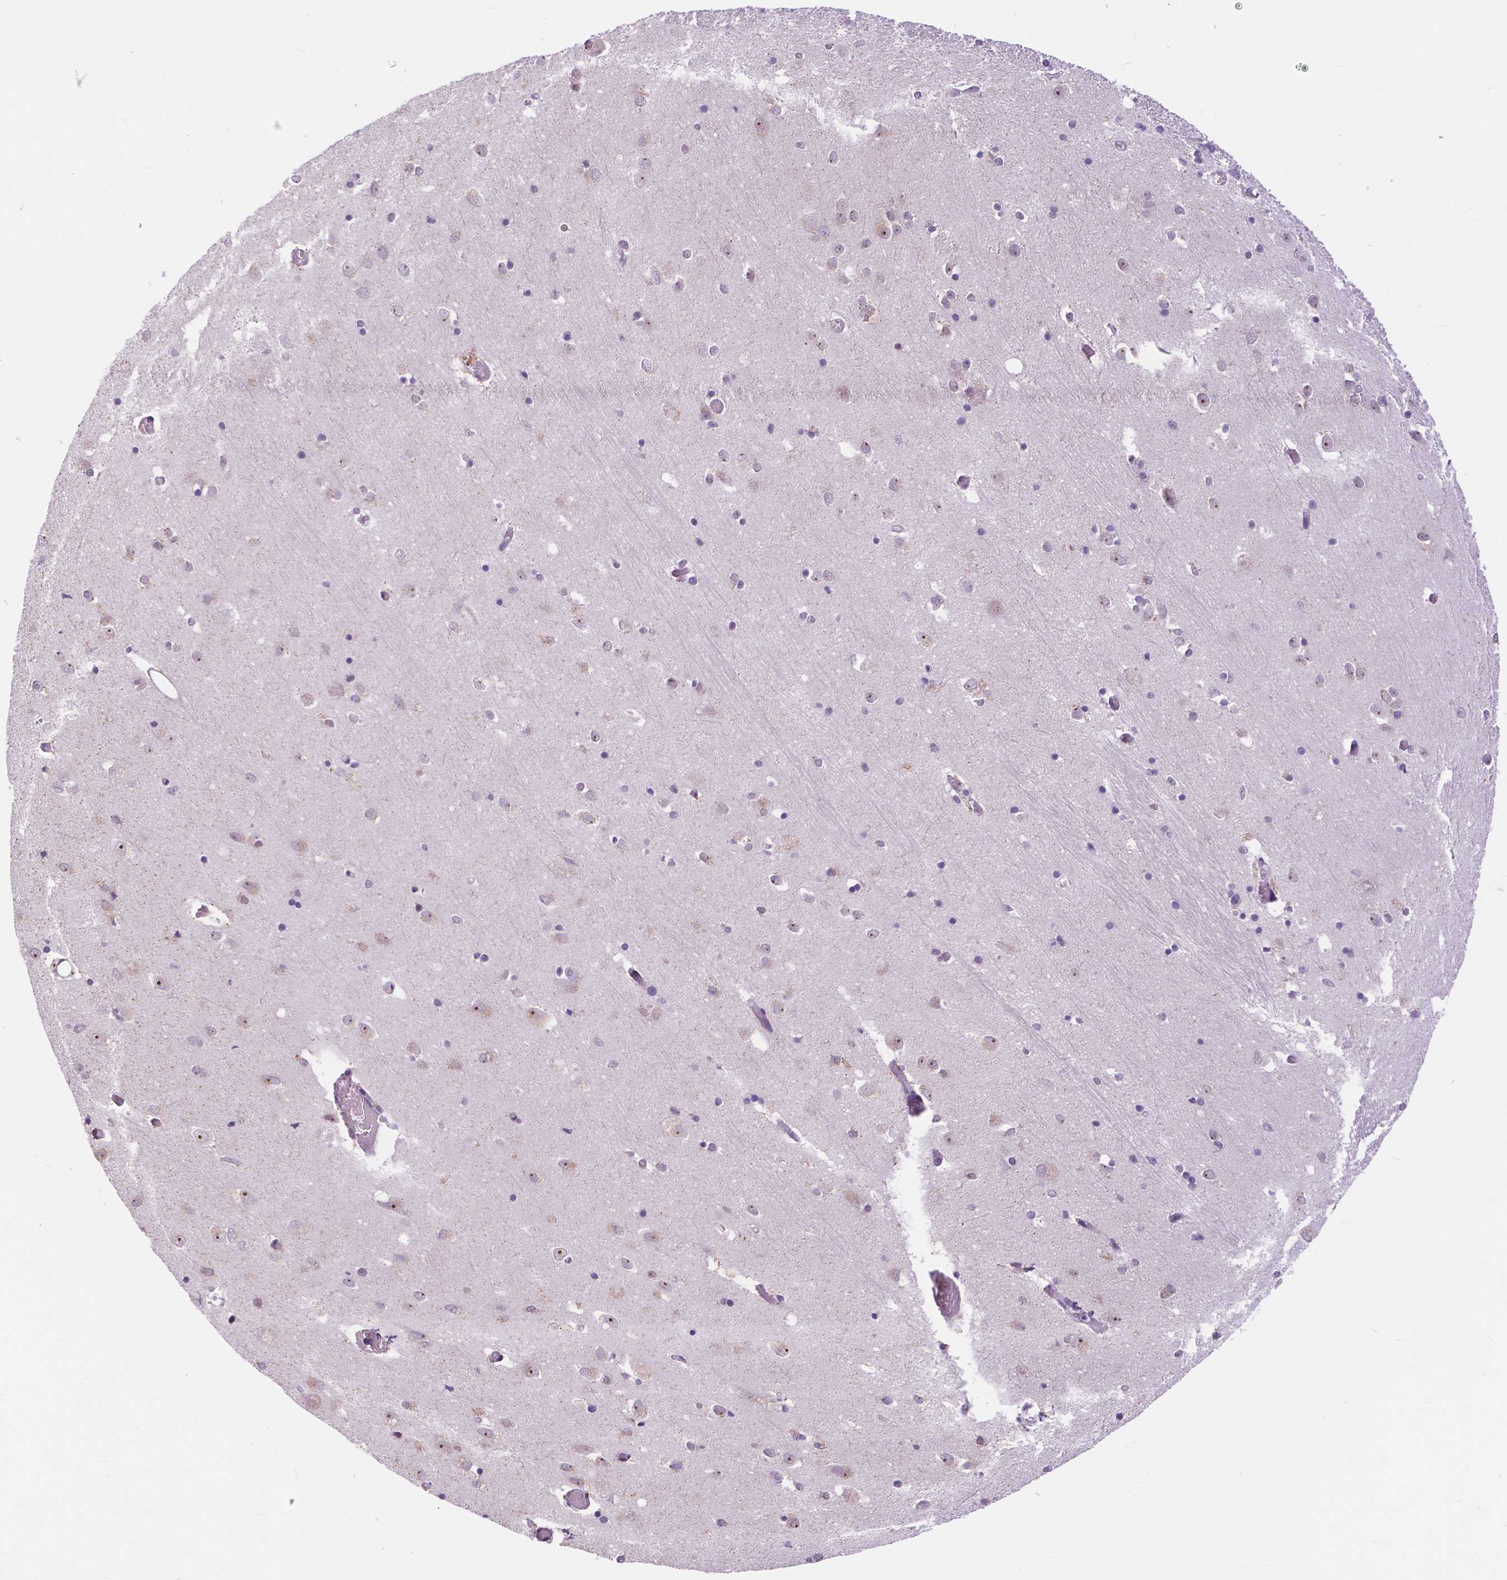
{"staining": {"intensity": "weak", "quantity": "25%-75%", "location": "nuclear"}, "tissue": "caudate", "cell_type": "Glial cells", "image_type": "normal", "snomed": [{"axis": "morphology", "description": "Normal tissue, NOS"}, {"axis": "topography", "description": "Lateral ventricle wall"}, {"axis": "topography", "description": "Hippocampus"}], "caption": "The micrograph demonstrates immunohistochemical staining of benign caudate. There is weak nuclear staining is present in about 25%-75% of glial cells. The staining was performed using DAB to visualize the protein expression in brown, while the nuclei were stained in blue with hematoxylin (Magnification: 20x).", "gene": "NHP2", "patient": {"sex": "female", "age": 63}}